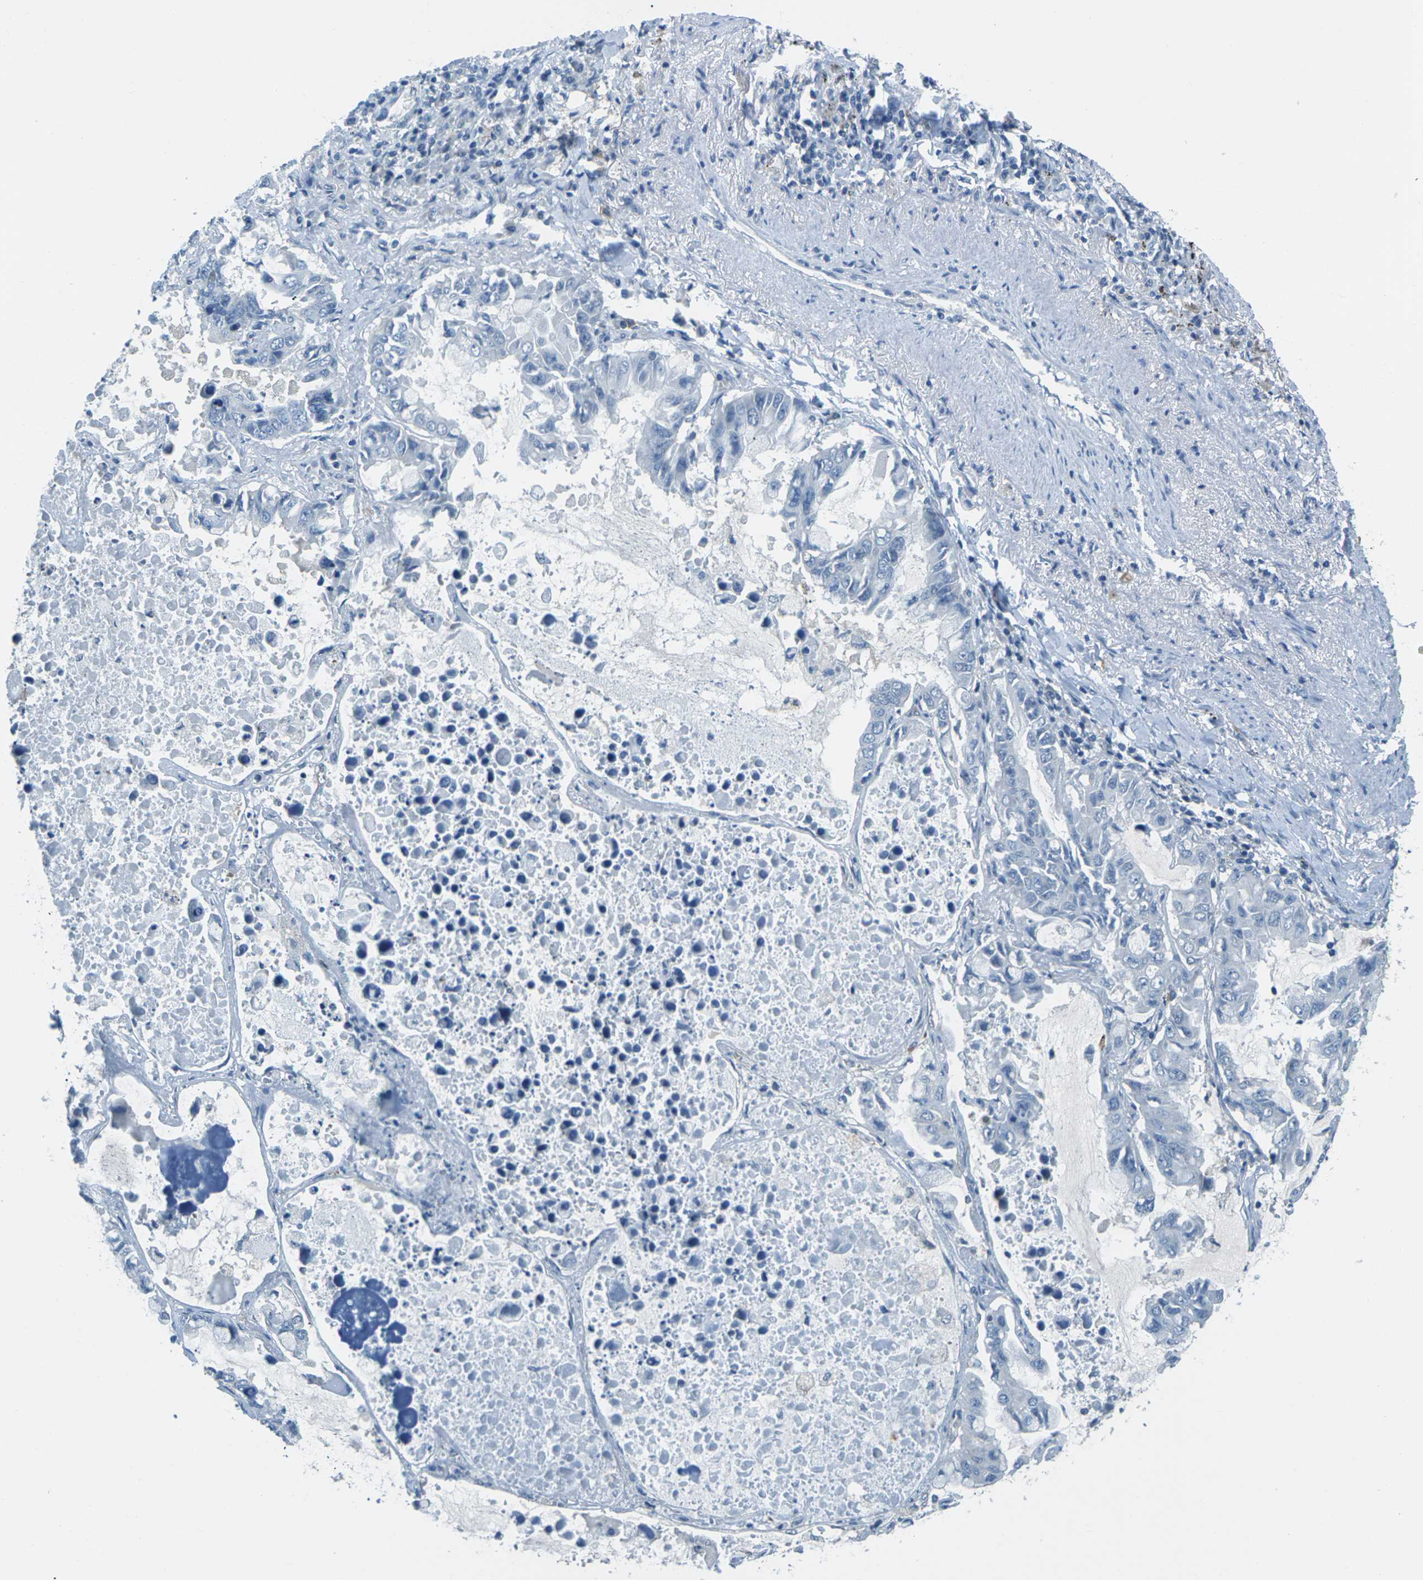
{"staining": {"intensity": "negative", "quantity": "none", "location": "none"}, "tissue": "lung cancer", "cell_type": "Tumor cells", "image_type": "cancer", "snomed": [{"axis": "morphology", "description": "Adenocarcinoma, NOS"}, {"axis": "topography", "description": "Lung"}], "caption": "This is an IHC histopathology image of human lung adenocarcinoma. There is no expression in tumor cells.", "gene": "NANOS2", "patient": {"sex": "male", "age": 64}}